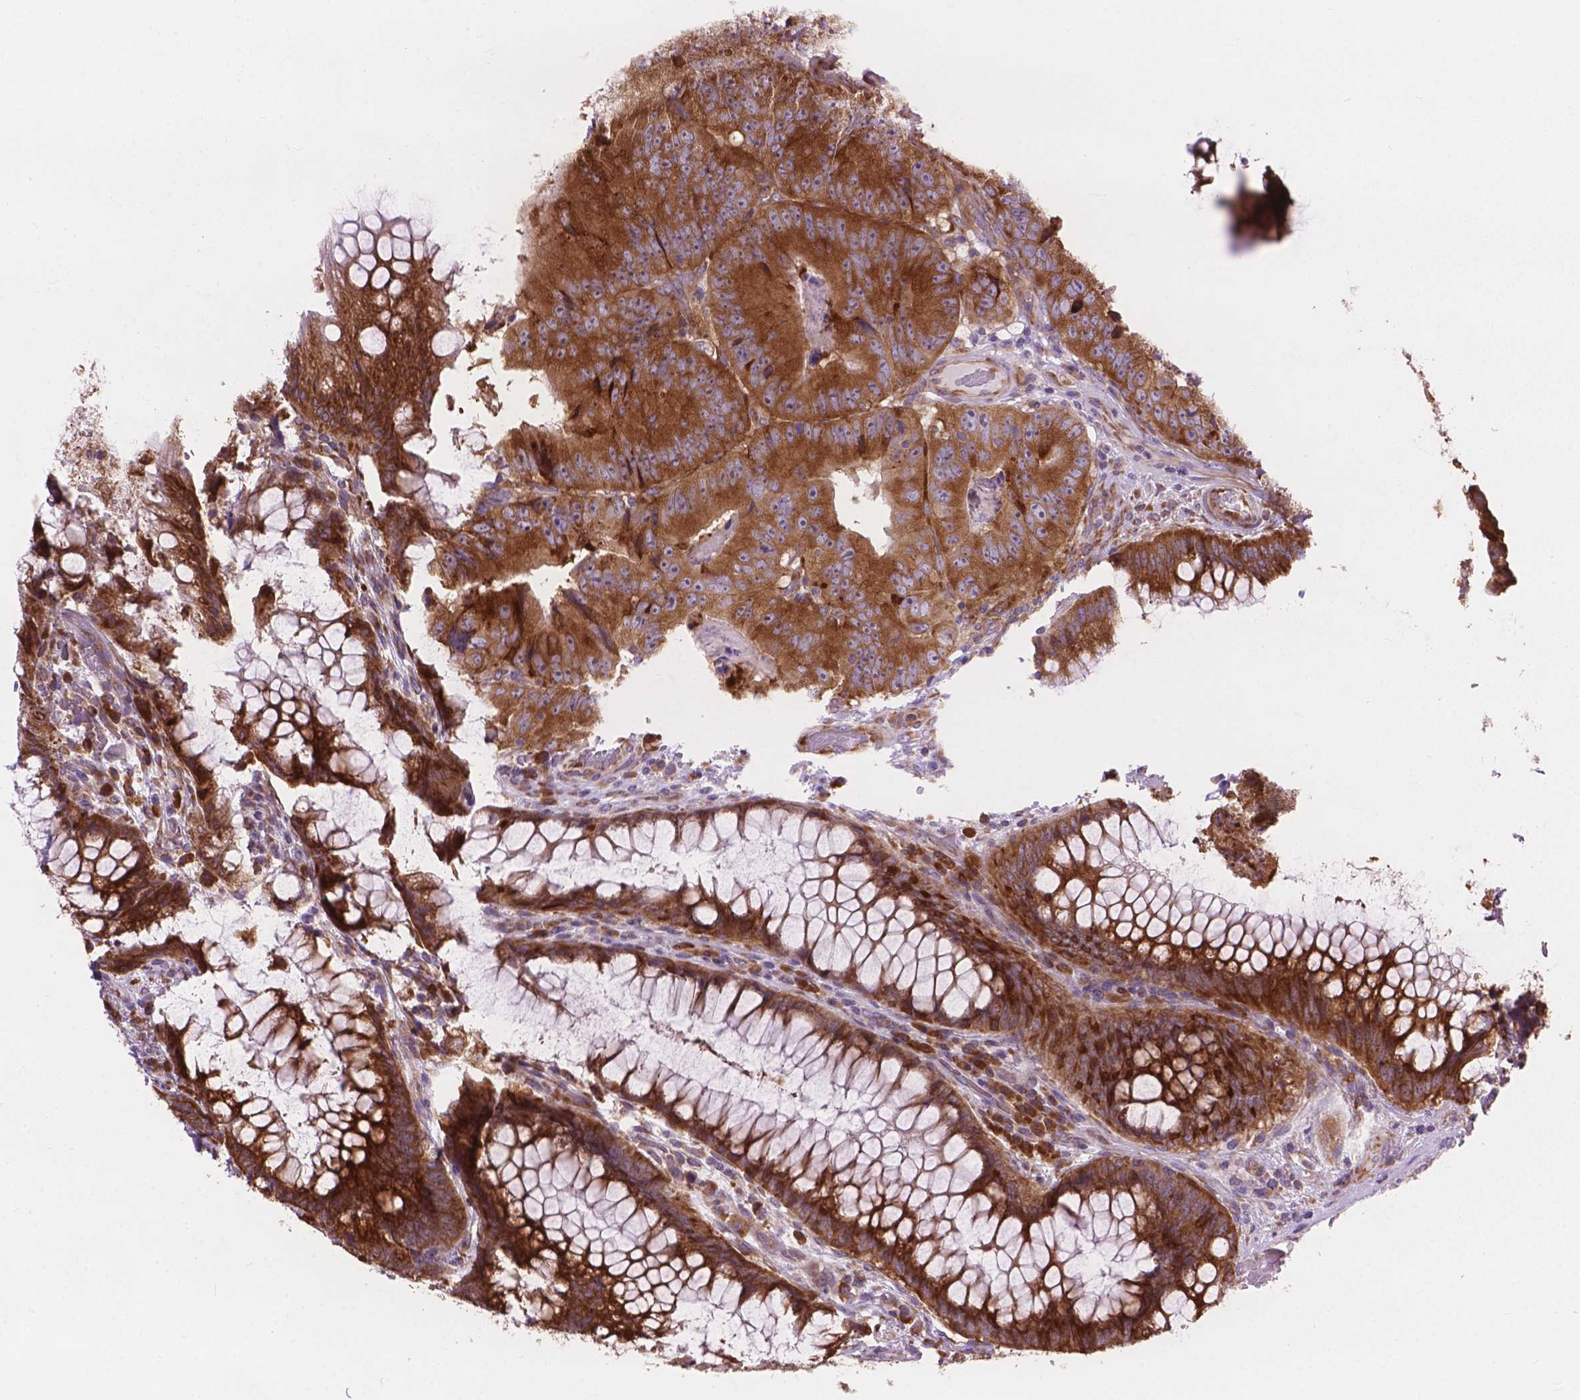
{"staining": {"intensity": "moderate", "quantity": ">75%", "location": "cytoplasmic/membranous"}, "tissue": "colorectal cancer", "cell_type": "Tumor cells", "image_type": "cancer", "snomed": [{"axis": "morphology", "description": "Adenocarcinoma, NOS"}, {"axis": "topography", "description": "Colon"}], "caption": "Tumor cells demonstrate medium levels of moderate cytoplasmic/membranous expression in about >75% of cells in colorectal cancer (adenocarcinoma). The protein of interest is shown in brown color, while the nuclei are stained blue.", "gene": "RPL37A", "patient": {"sex": "female", "age": 86}}